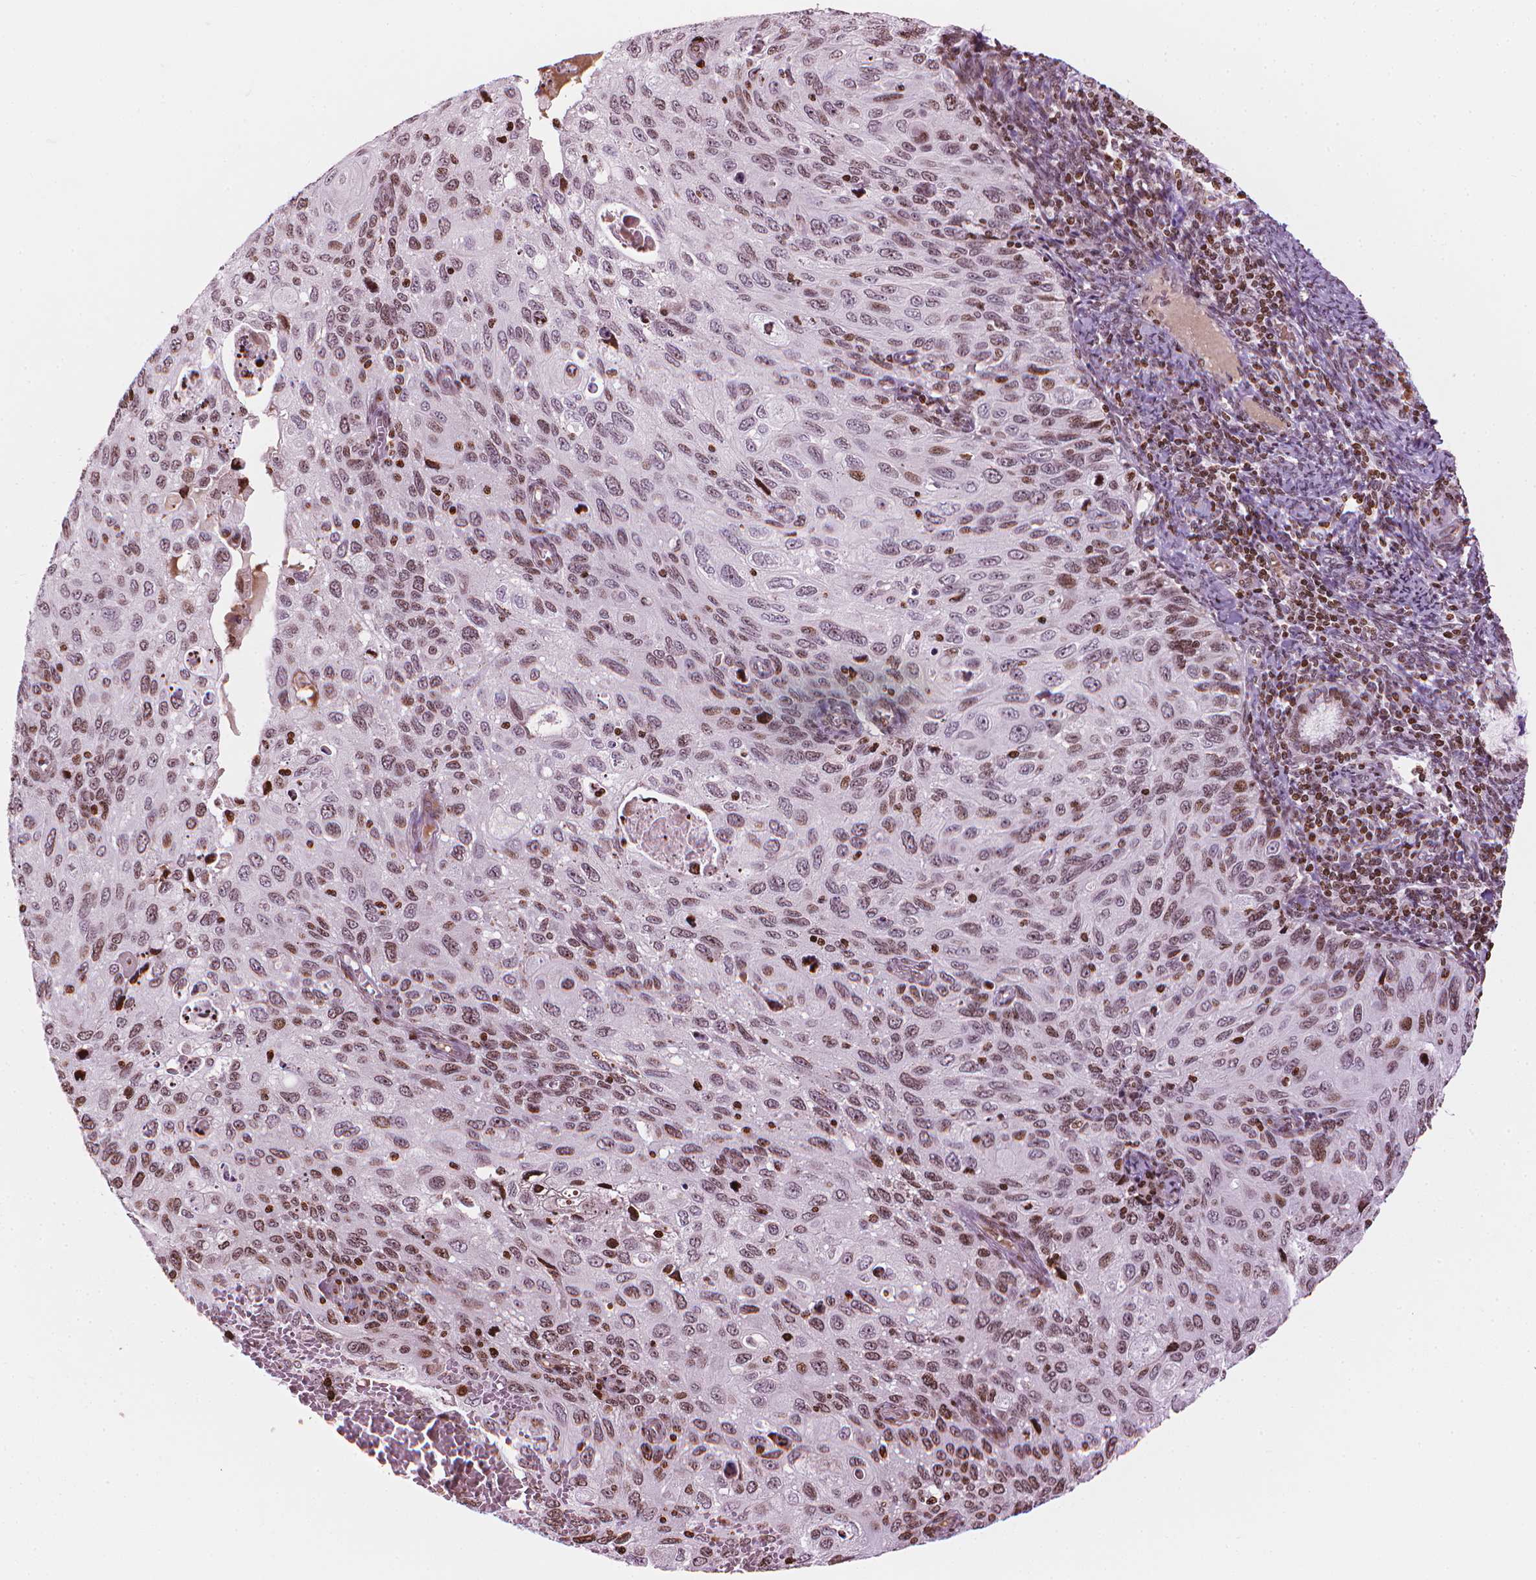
{"staining": {"intensity": "moderate", "quantity": ">75%", "location": "nuclear"}, "tissue": "cervical cancer", "cell_type": "Tumor cells", "image_type": "cancer", "snomed": [{"axis": "morphology", "description": "Squamous cell carcinoma, NOS"}, {"axis": "topography", "description": "Cervix"}], "caption": "IHC (DAB (3,3'-diaminobenzidine)) staining of human cervical squamous cell carcinoma reveals moderate nuclear protein staining in approximately >75% of tumor cells. The staining is performed using DAB (3,3'-diaminobenzidine) brown chromogen to label protein expression. The nuclei are counter-stained blue using hematoxylin.", "gene": "PIP4K2A", "patient": {"sex": "female", "age": 70}}